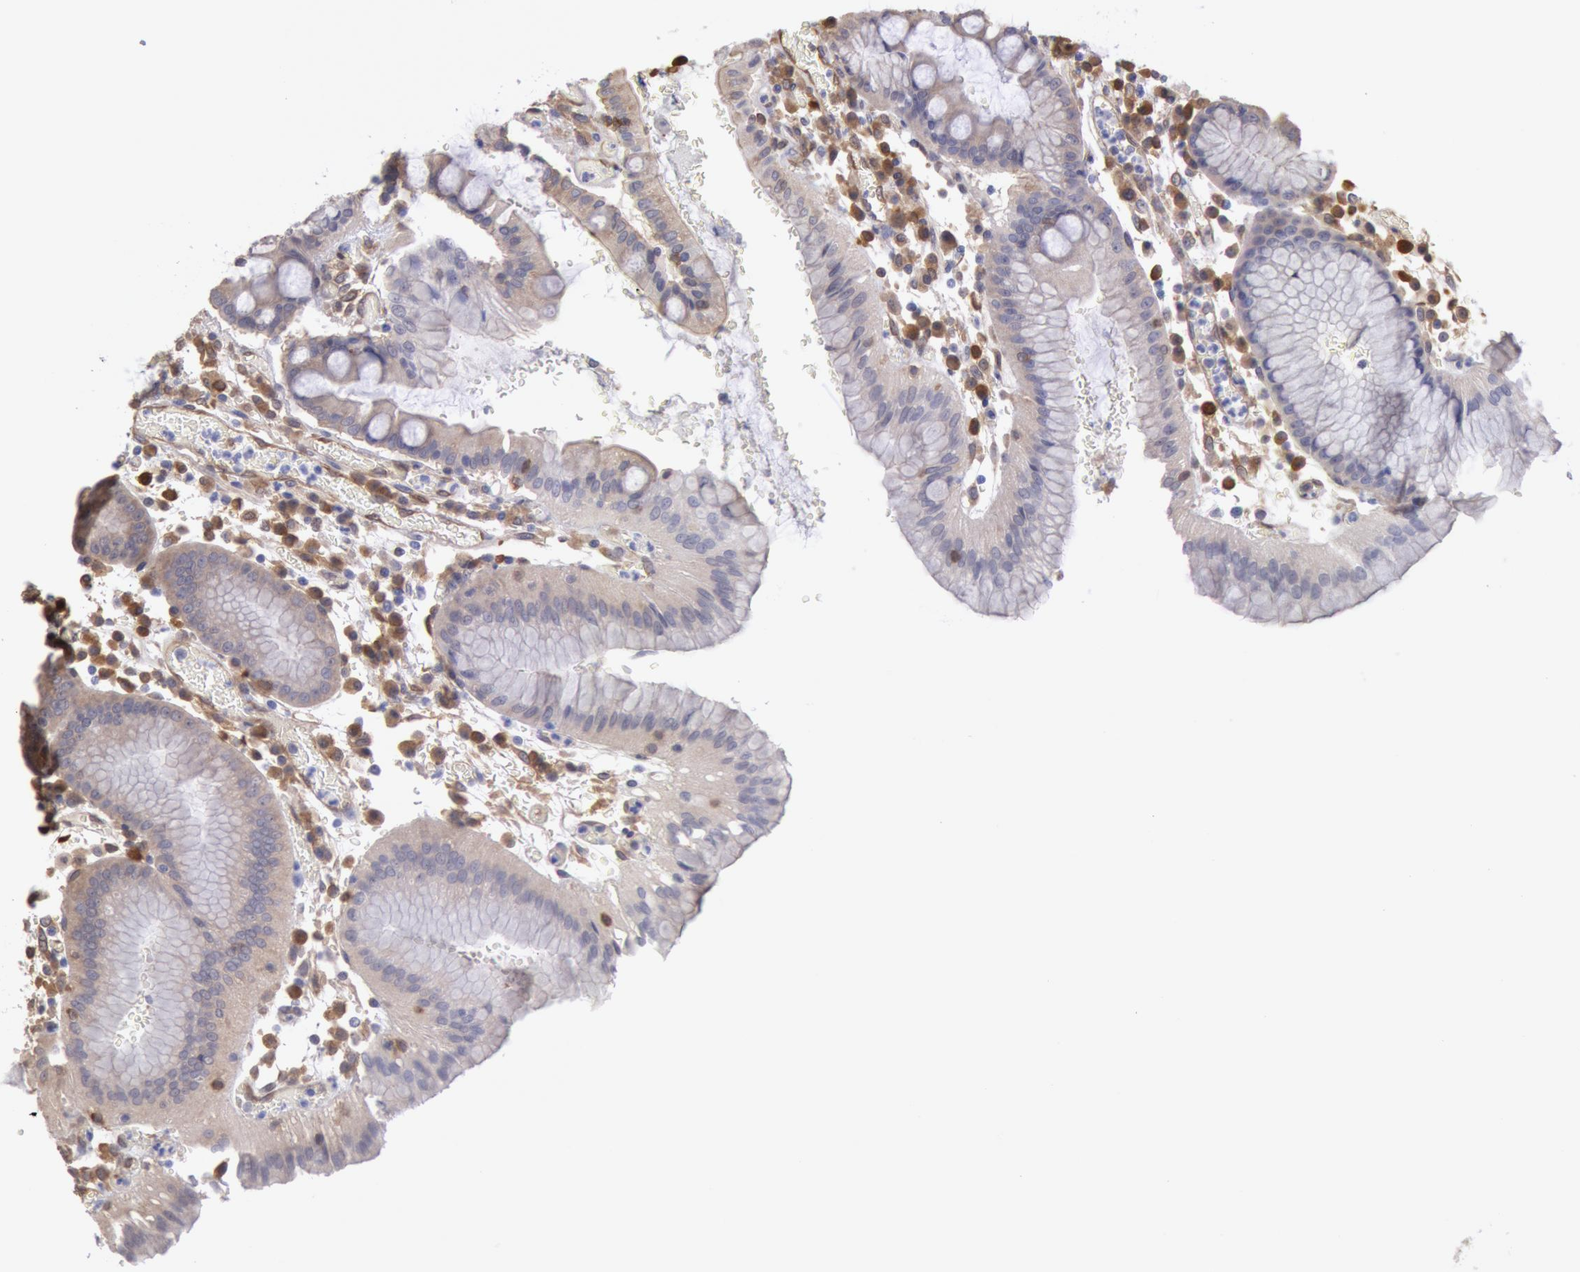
{"staining": {"intensity": "weak", "quantity": "25%-75%", "location": "cytoplasmic/membranous"}, "tissue": "stomach", "cell_type": "Glandular cells", "image_type": "normal", "snomed": [{"axis": "morphology", "description": "Normal tissue, NOS"}, {"axis": "topography", "description": "Stomach, lower"}], "caption": "DAB (3,3'-diaminobenzidine) immunohistochemical staining of unremarkable human stomach shows weak cytoplasmic/membranous protein positivity in about 25%-75% of glandular cells.", "gene": "CCDC50", "patient": {"sex": "female", "age": 73}}